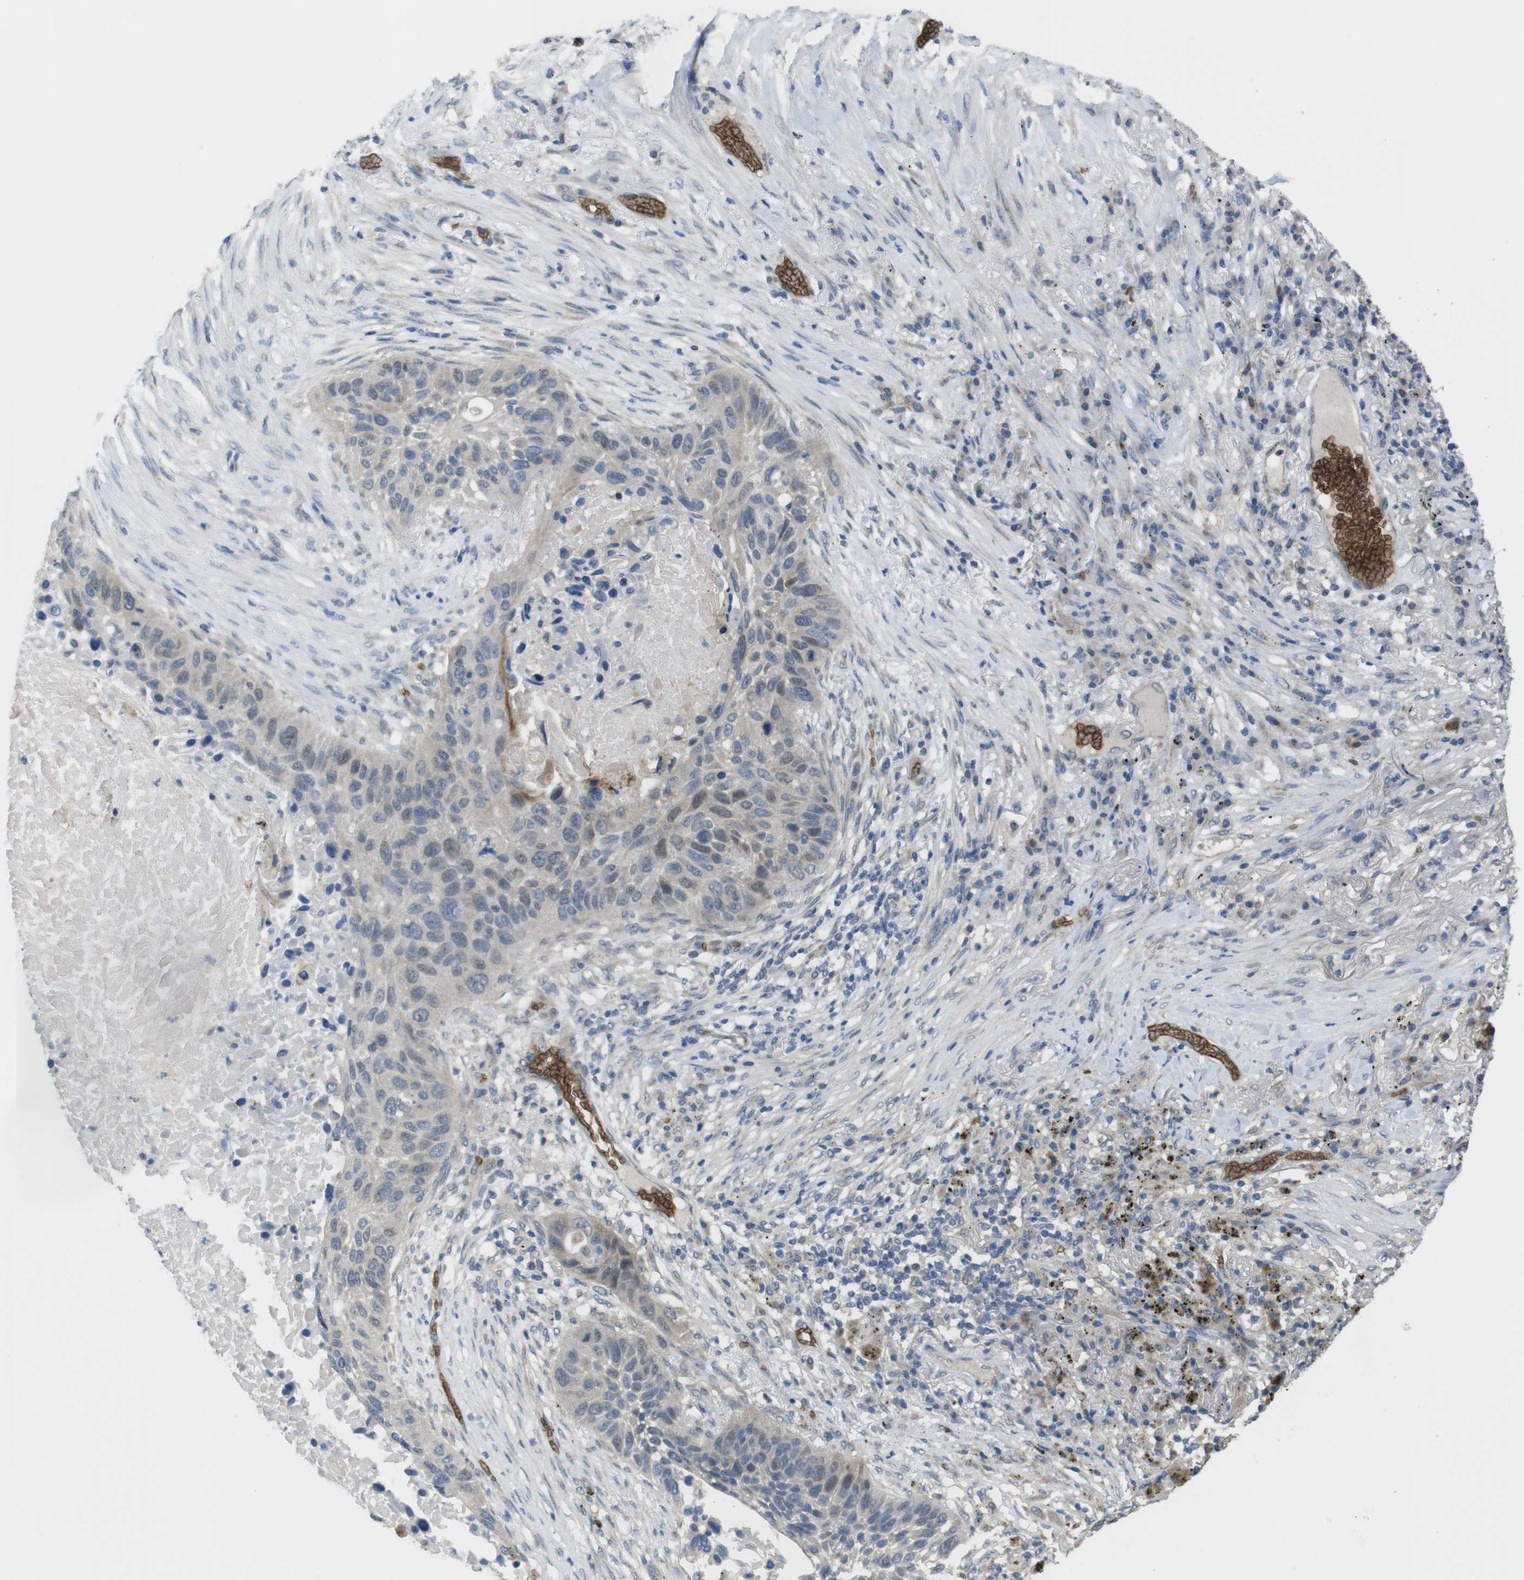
{"staining": {"intensity": "negative", "quantity": "none", "location": "none"}, "tissue": "lung cancer", "cell_type": "Tumor cells", "image_type": "cancer", "snomed": [{"axis": "morphology", "description": "Squamous cell carcinoma, NOS"}, {"axis": "topography", "description": "Lung"}], "caption": "High power microscopy histopathology image of an immunohistochemistry (IHC) photomicrograph of lung cancer, revealing no significant expression in tumor cells.", "gene": "GYPA", "patient": {"sex": "male", "age": 57}}